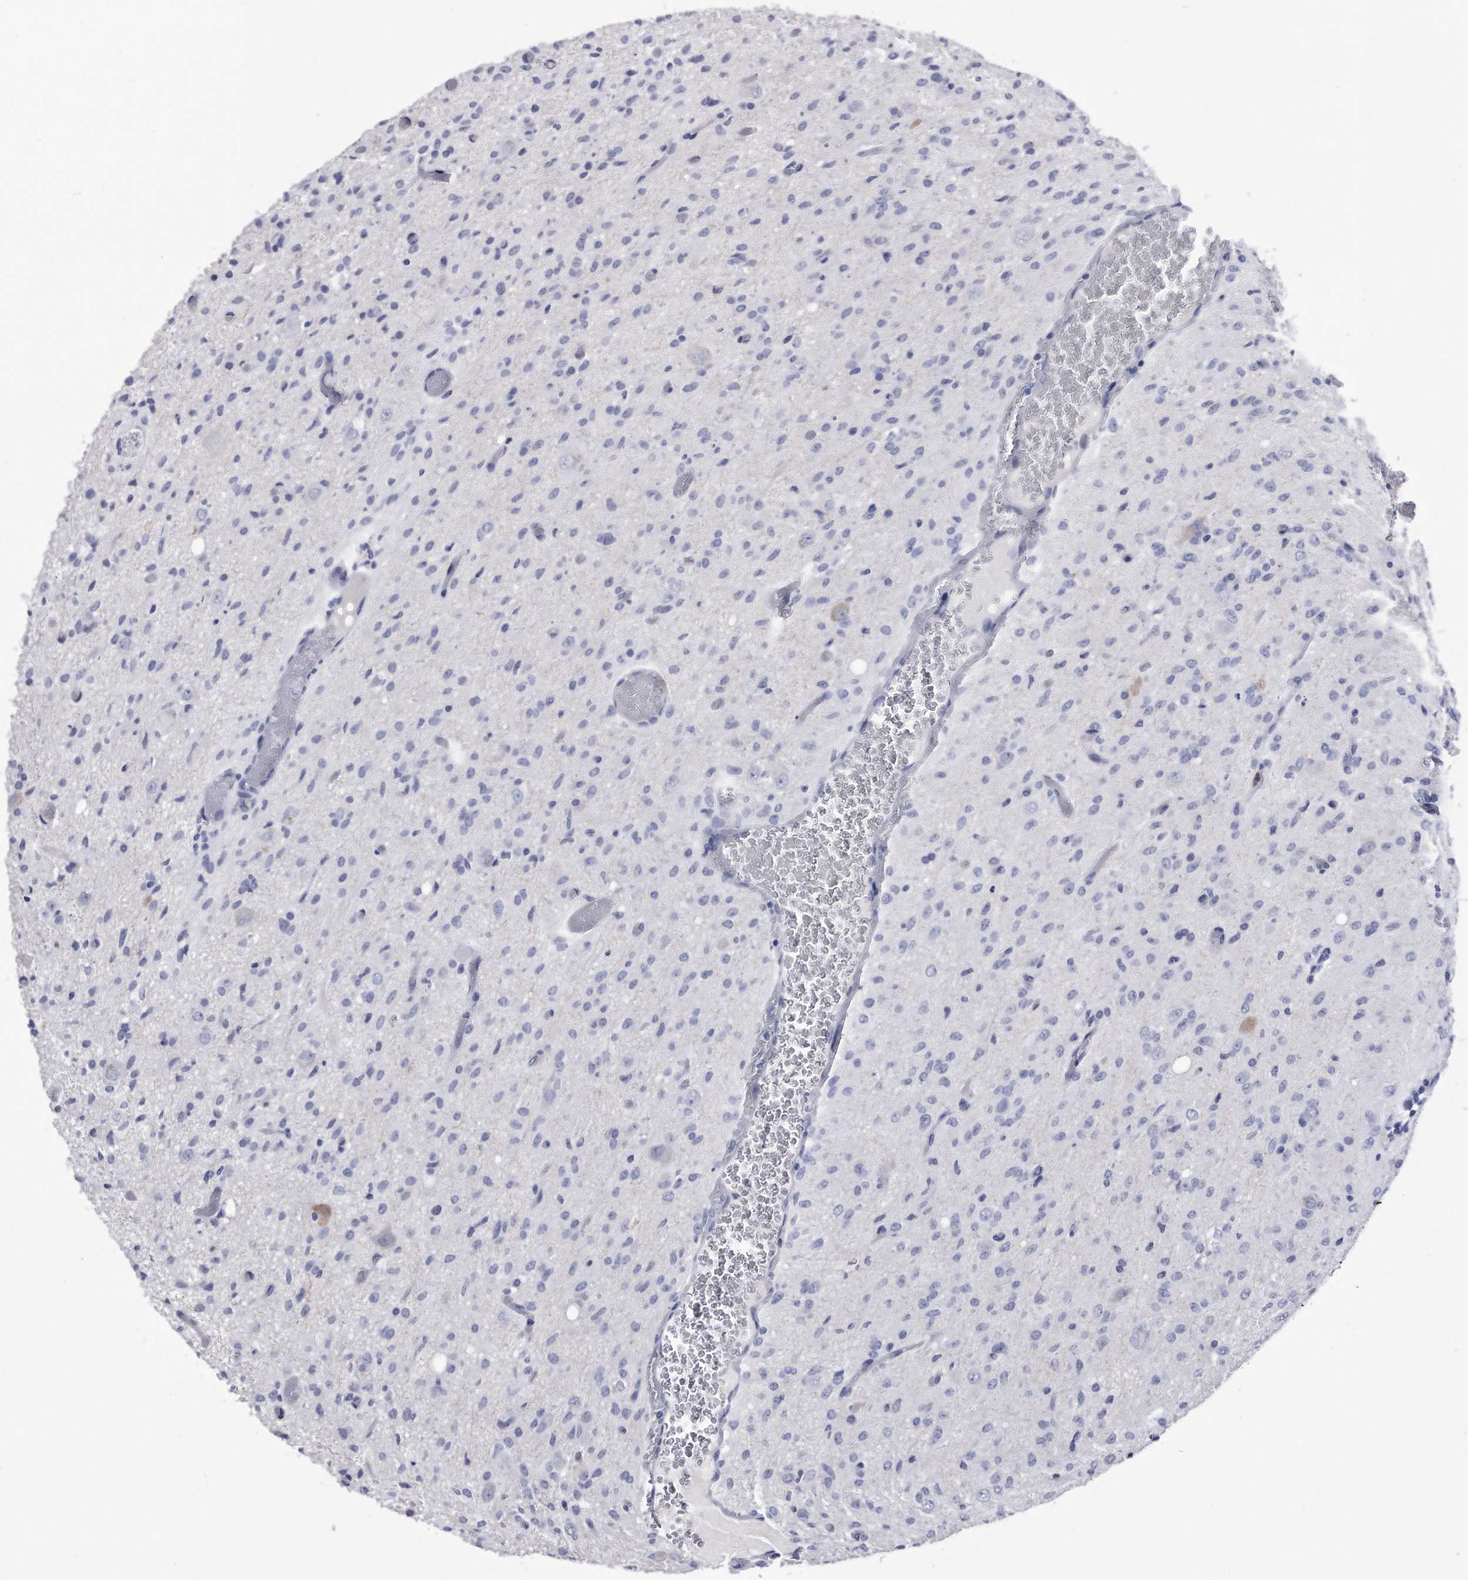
{"staining": {"intensity": "negative", "quantity": "none", "location": "none"}, "tissue": "glioma", "cell_type": "Tumor cells", "image_type": "cancer", "snomed": [{"axis": "morphology", "description": "Glioma, malignant, High grade"}, {"axis": "topography", "description": "Brain"}], "caption": "Glioma was stained to show a protein in brown. There is no significant staining in tumor cells.", "gene": "KCTD8", "patient": {"sex": "female", "age": 59}}